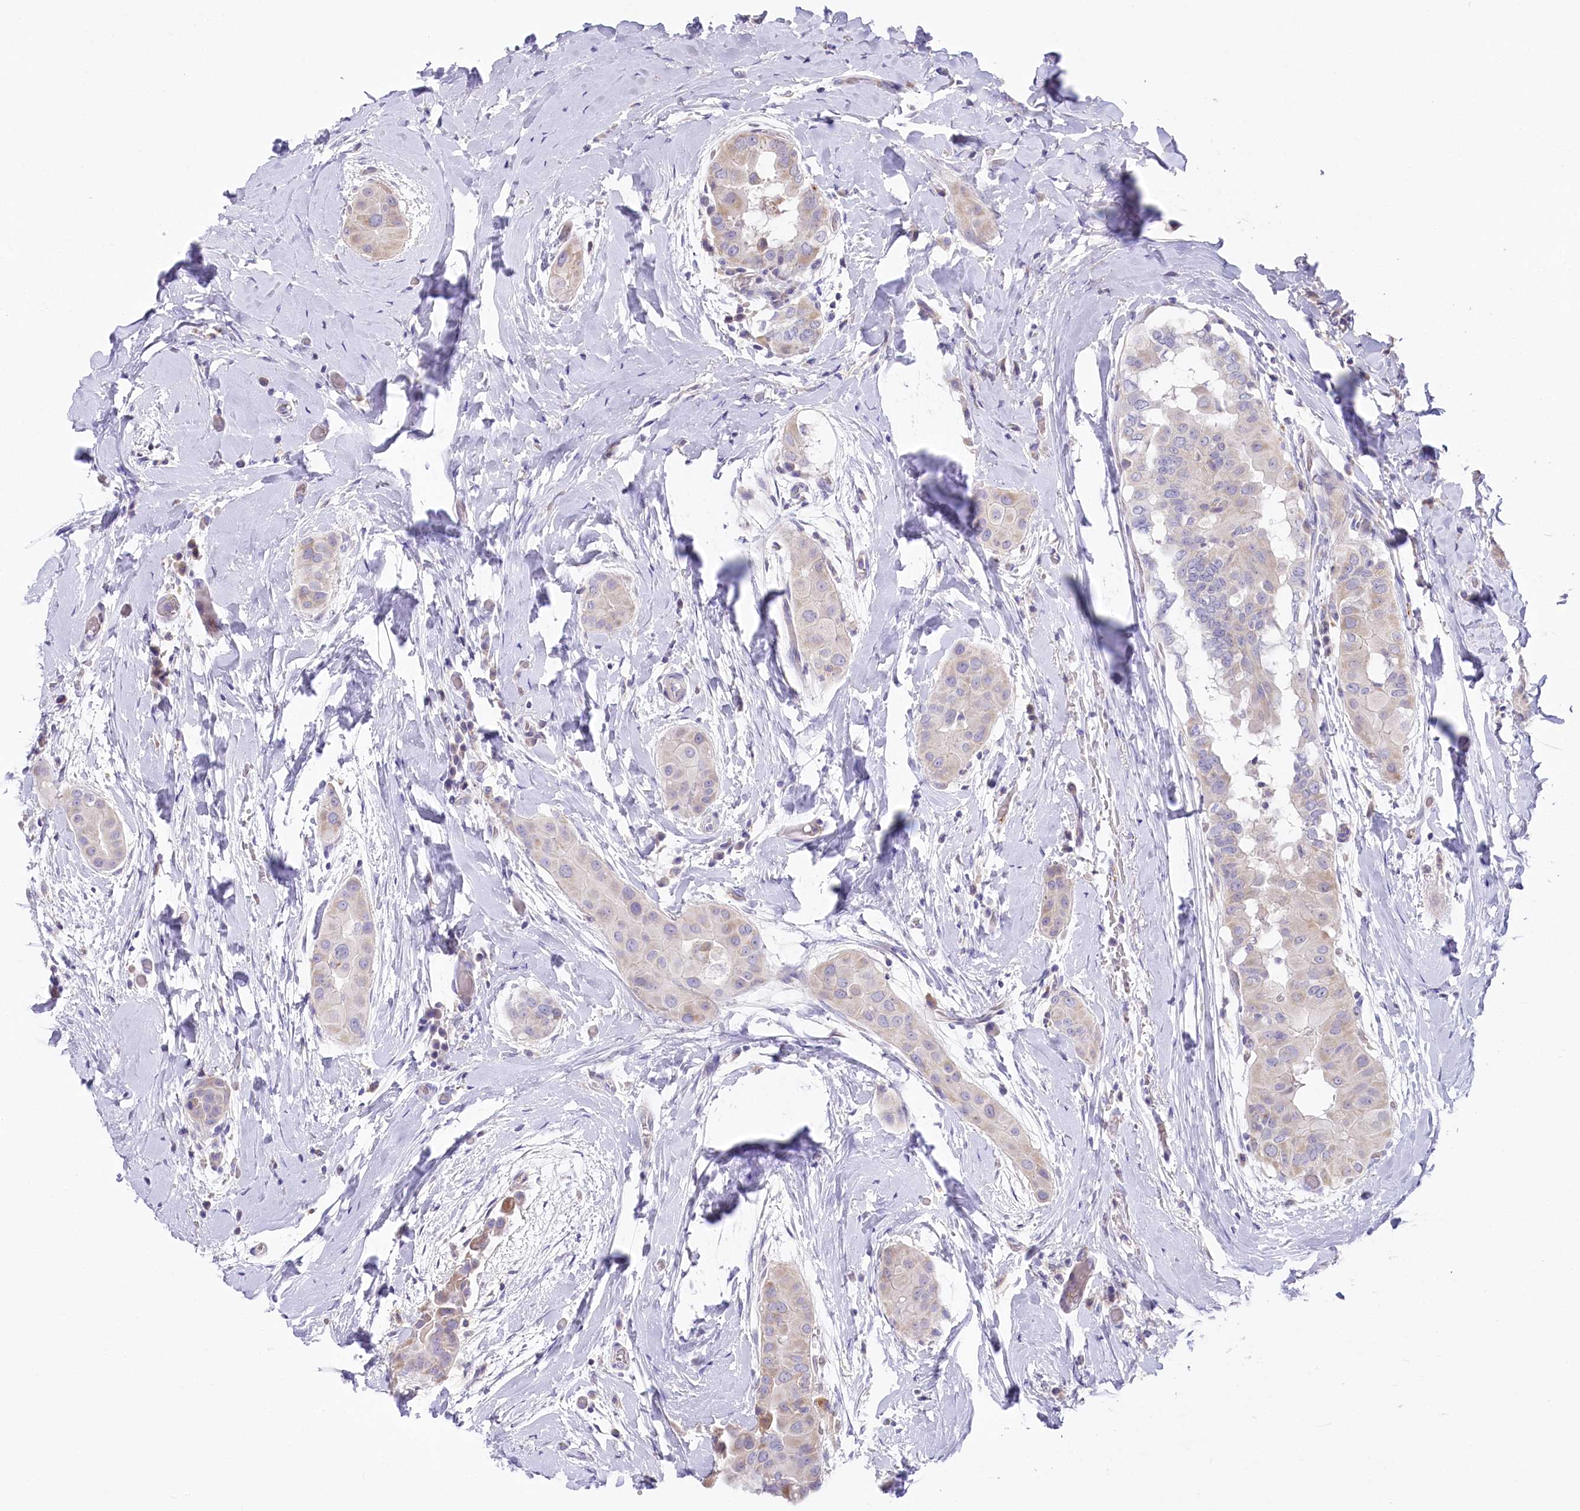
{"staining": {"intensity": "weak", "quantity": "25%-75%", "location": "cytoplasmic/membranous"}, "tissue": "thyroid cancer", "cell_type": "Tumor cells", "image_type": "cancer", "snomed": [{"axis": "morphology", "description": "Papillary adenocarcinoma, NOS"}, {"axis": "topography", "description": "Thyroid gland"}], "caption": "DAB (3,3'-diaminobenzidine) immunohistochemical staining of thyroid cancer (papillary adenocarcinoma) shows weak cytoplasmic/membranous protein staining in approximately 25%-75% of tumor cells.", "gene": "SLC6A11", "patient": {"sex": "male", "age": 33}}